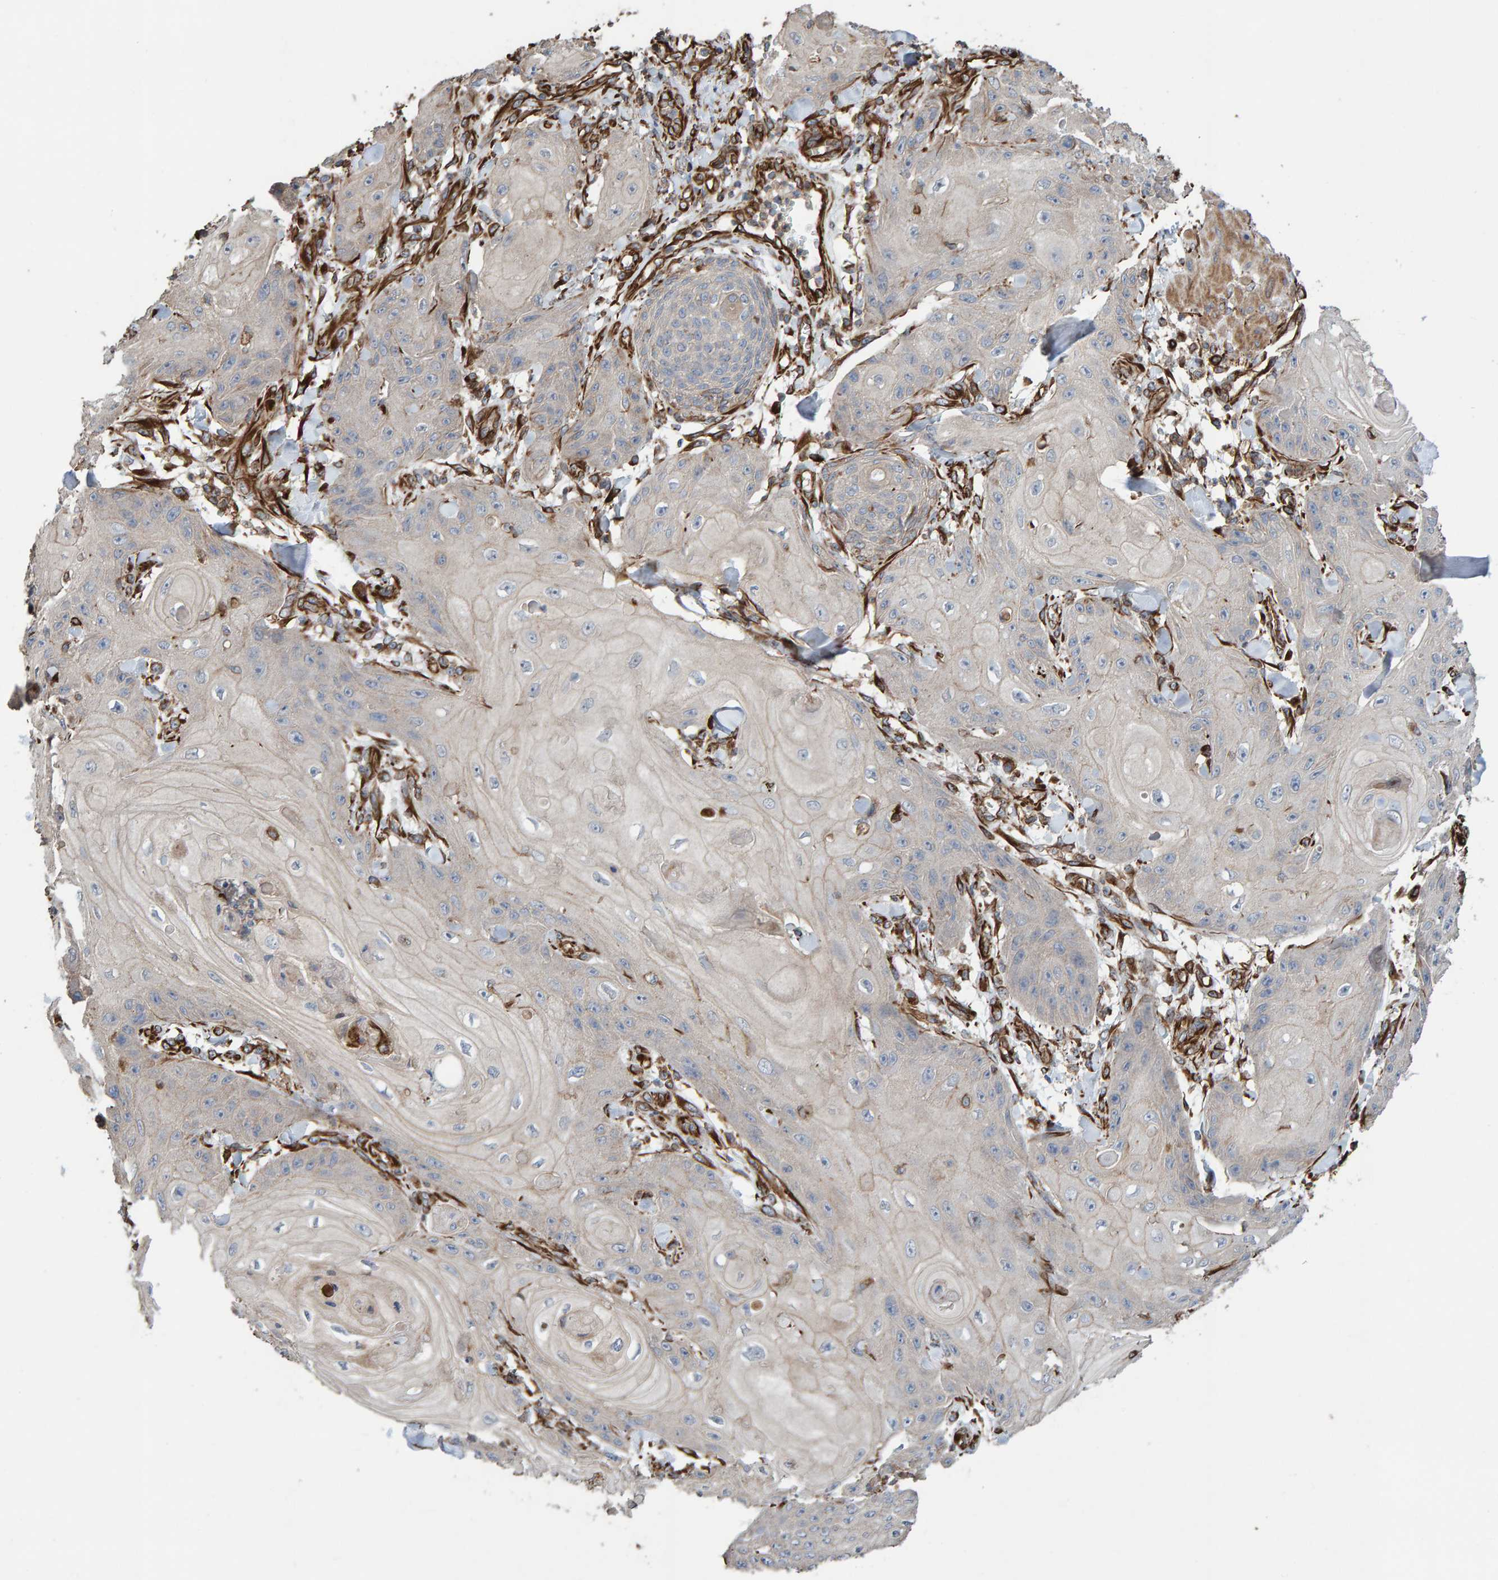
{"staining": {"intensity": "negative", "quantity": "none", "location": "none"}, "tissue": "skin cancer", "cell_type": "Tumor cells", "image_type": "cancer", "snomed": [{"axis": "morphology", "description": "Squamous cell carcinoma, NOS"}, {"axis": "topography", "description": "Skin"}], "caption": "High power microscopy photomicrograph of an immunohistochemistry (IHC) photomicrograph of skin squamous cell carcinoma, revealing no significant expression in tumor cells. The staining is performed using DAB brown chromogen with nuclei counter-stained in using hematoxylin.", "gene": "ZNF347", "patient": {"sex": "male", "age": 74}}